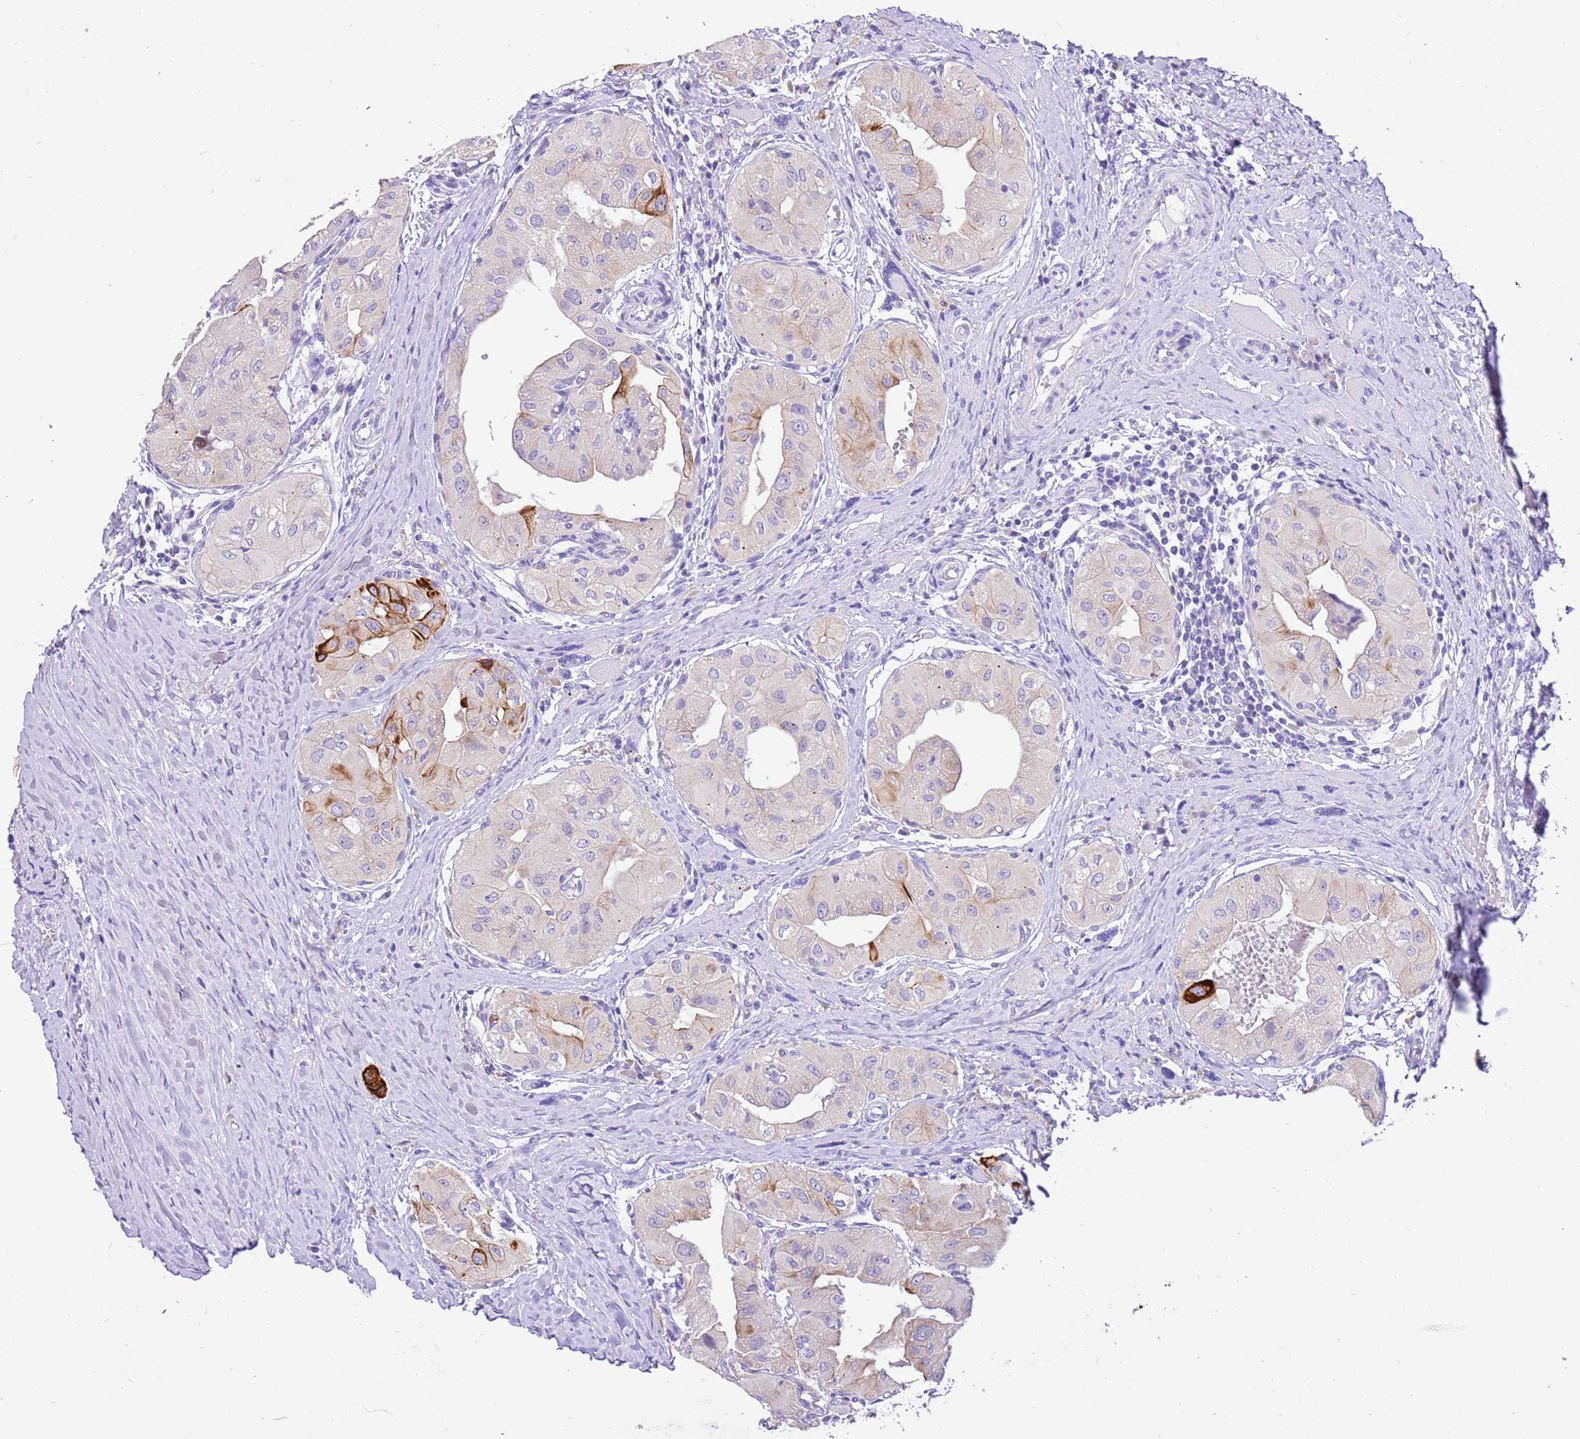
{"staining": {"intensity": "strong", "quantity": "<25%", "location": "cytoplasmic/membranous"}, "tissue": "thyroid cancer", "cell_type": "Tumor cells", "image_type": "cancer", "snomed": [{"axis": "morphology", "description": "Papillary adenocarcinoma, NOS"}, {"axis": "topography", "description": "Thyroid gland"}], "caption": "Protein expression analysis of thyroid papillary adenocarcinoma displays strong cytoplasmic/membranous staining in about <25% of tumor cells.", "gene": "R3HDM4", "patient": {"sex": "female", "age": 59}}